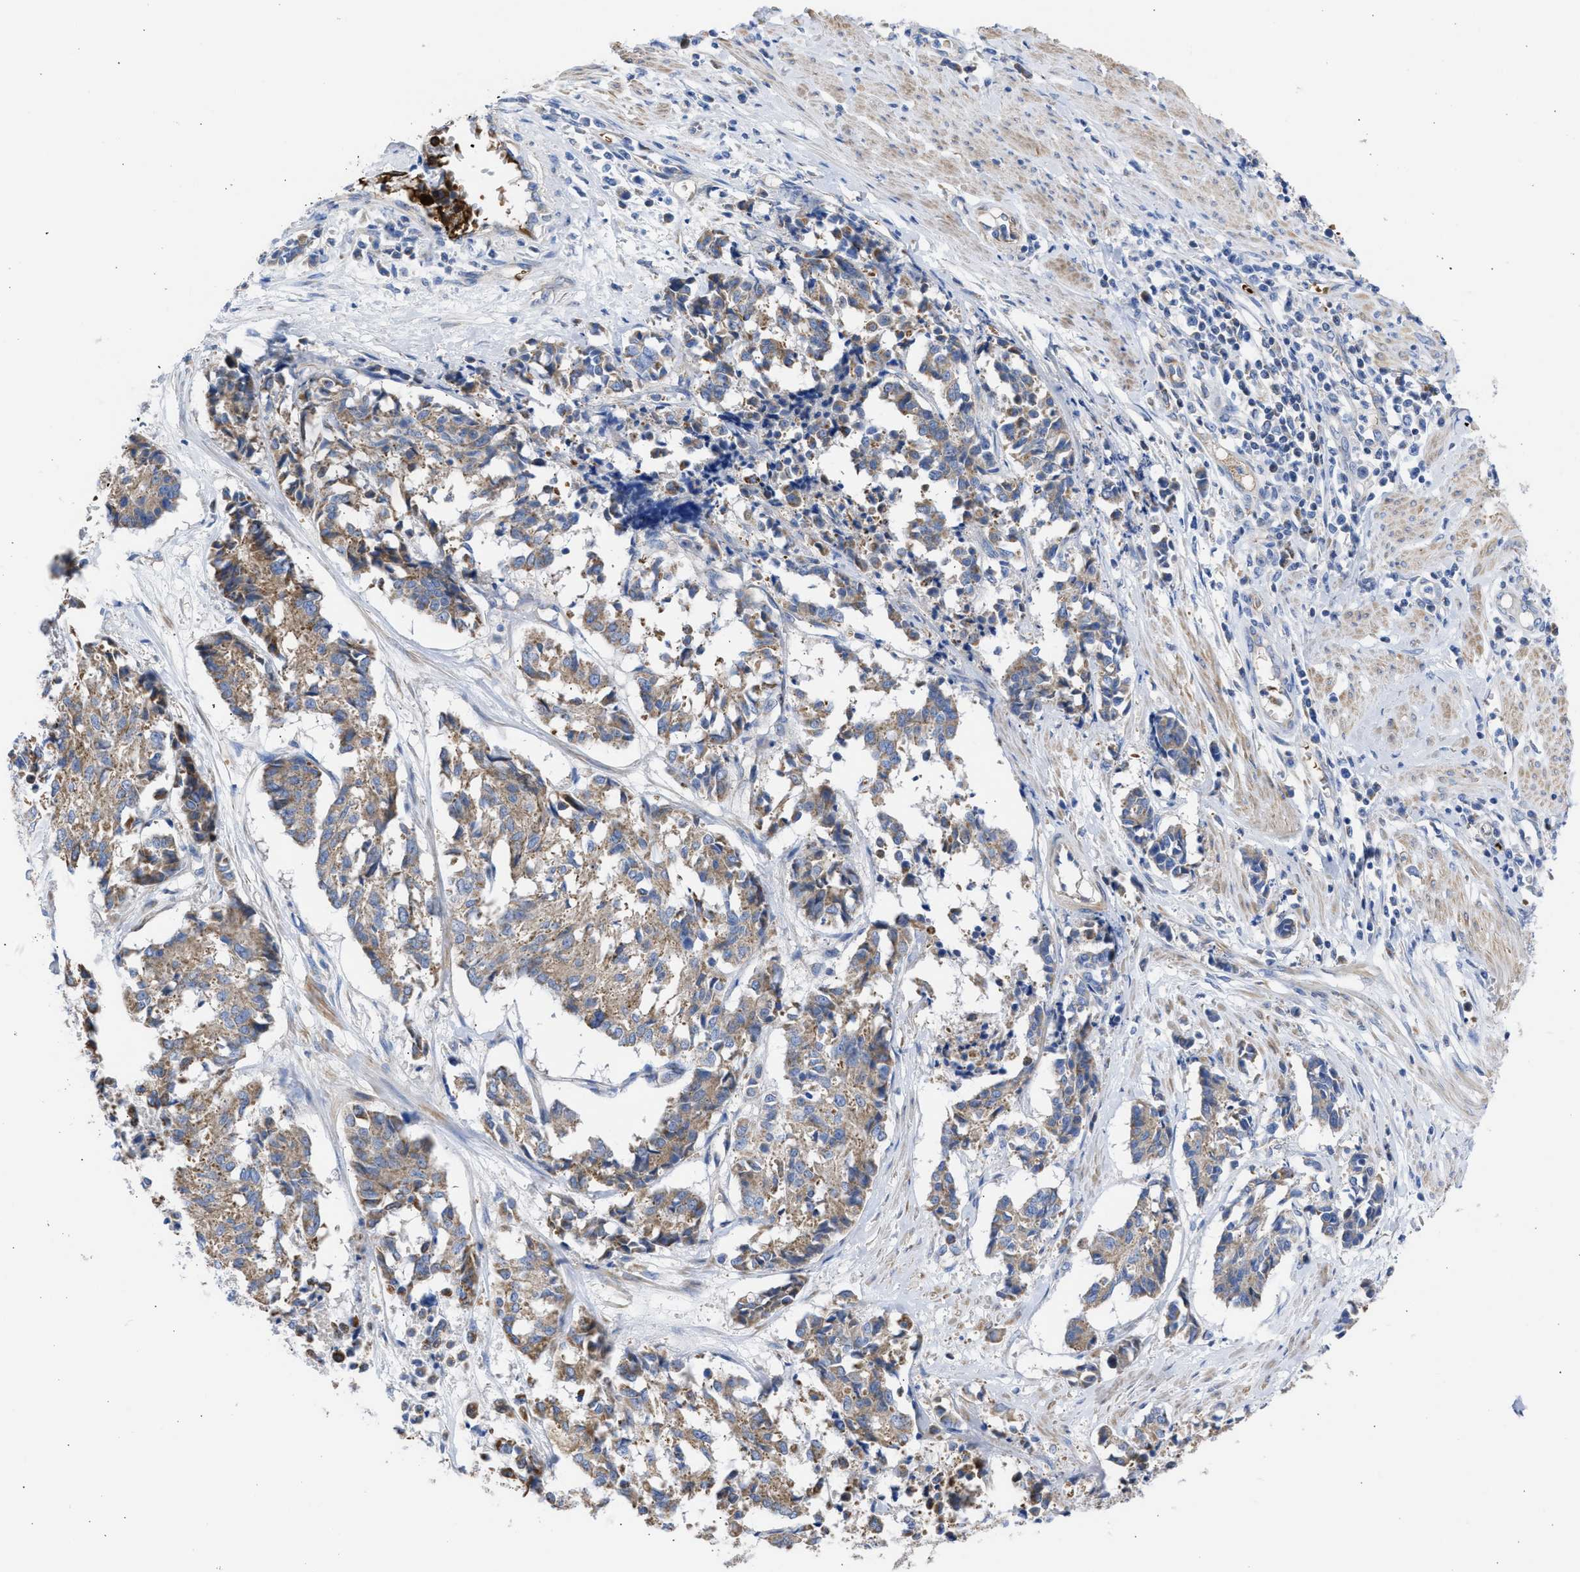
{"staining": {"intensity": "weak", "quantity": ">75%", "location": "cytoplasmic/membranous"}, "tissue": "cervical cancer", "cell_type": "Tumor cells", "image_type": "cancer", "snomed": [{"axis": "morphology", "description": "Squamous cell carcinoma, NOS"}, {"axis": "topography", "description": "Cervix"}], "caption": "Cervical squamous cell carcinoma tissue reveals weak cytoplasmic/membranous positivity in about >75% of tumor cells, visualized by immunohistochemistry. Nuclei are stained in blue.", "gene": "BTG3", "patient": {"sex": "female", "age": 35}}